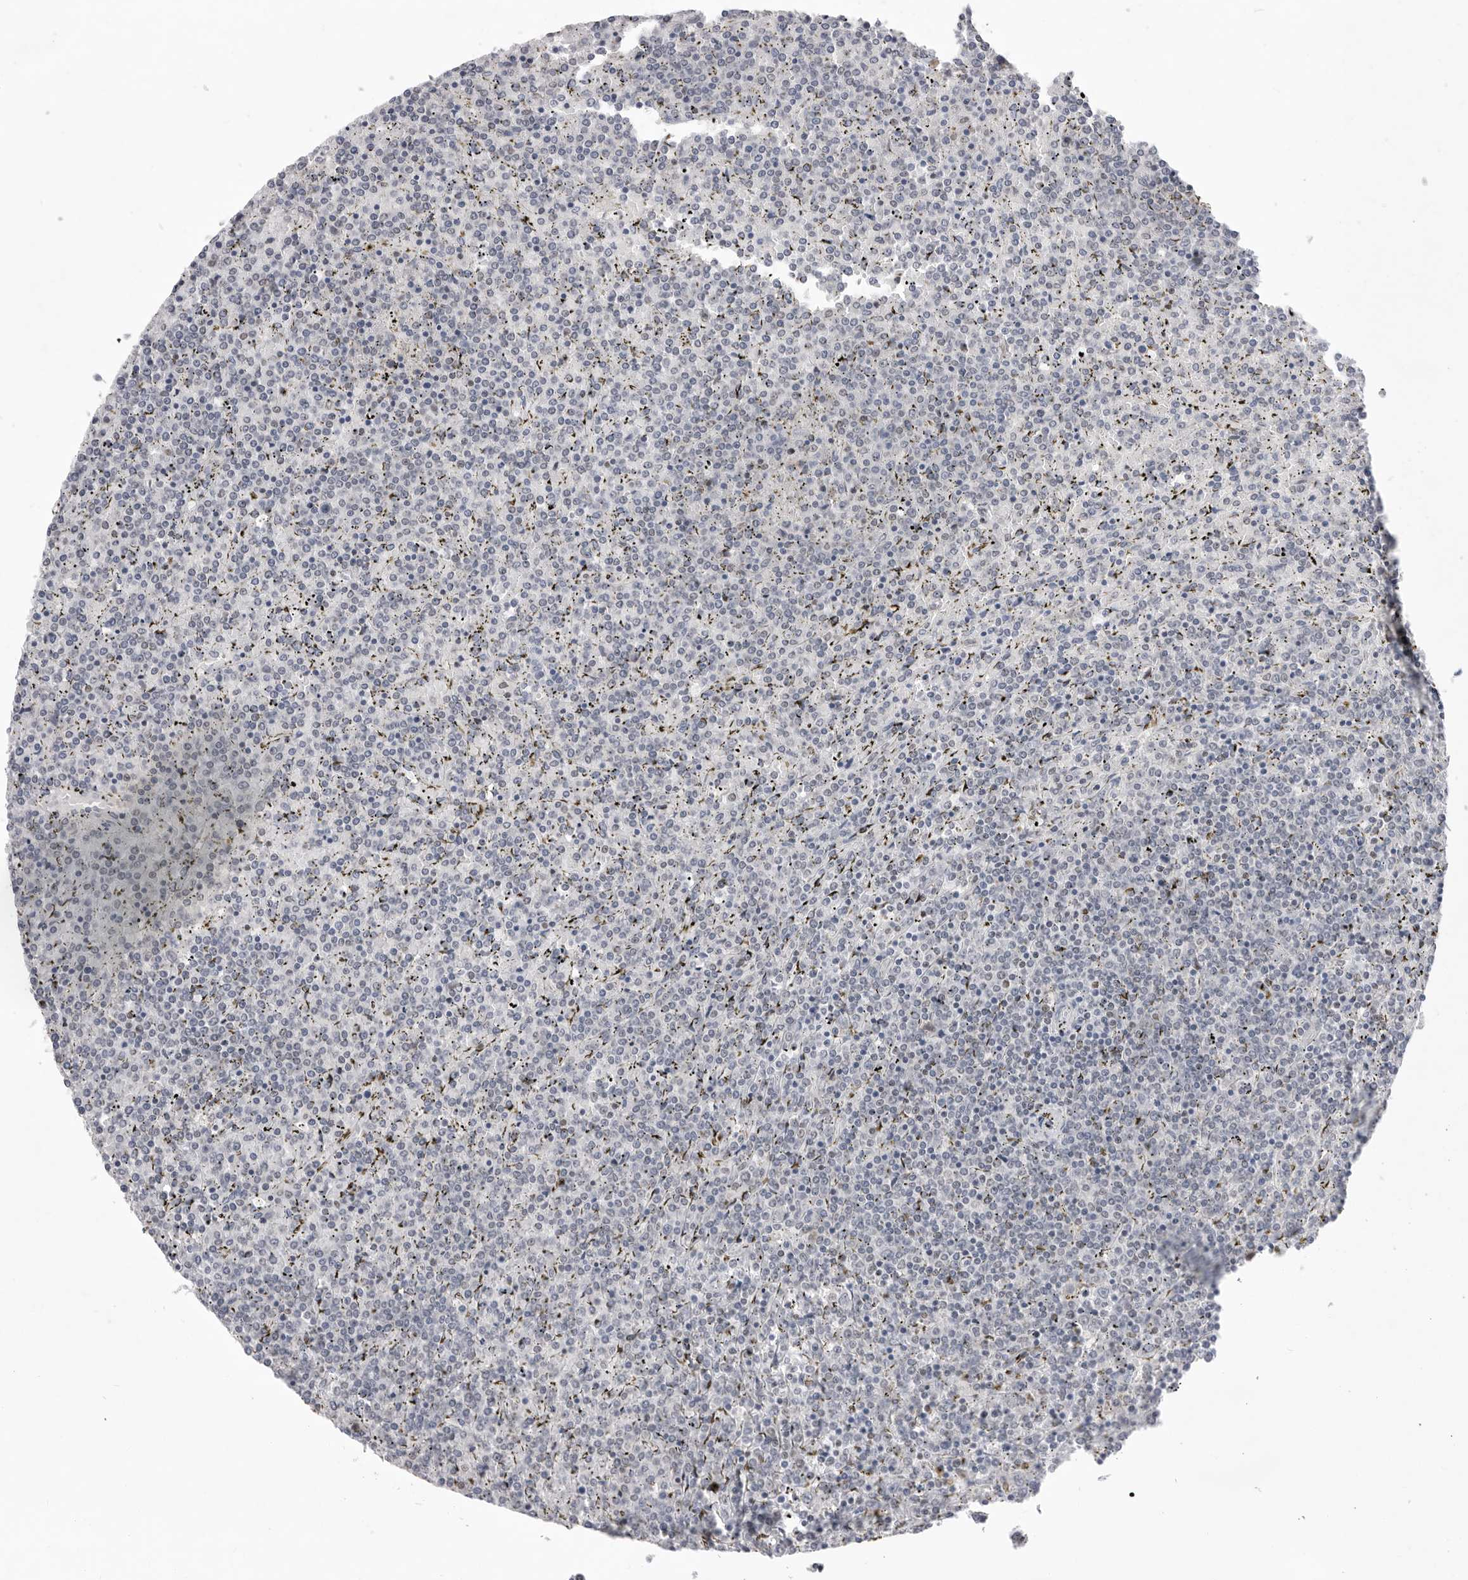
{"staining": {"intensity": "negative", "quantity": "none", "location": "none"}, "tissue": "lymphoma", "cell_type": "Tumor cells", "image_type": "cancer", "snomed": [{"axis": "morphology", "description": "Malignant lymphoma, non-Hodgkin's type, Low grade"}, {"axis": "topography", "description": "Spleen"}], "caption": "DAB (3,3'-diaminobenzidine) immunohistochemical staining of lymphoma demonstrates no significant expression in tumor cells. (Immunohistochemistry (ihc), brightfield microscopy, high magnification).", "gene": "ZBTB7B", "patient": {"sex": "female", "age": 19}}